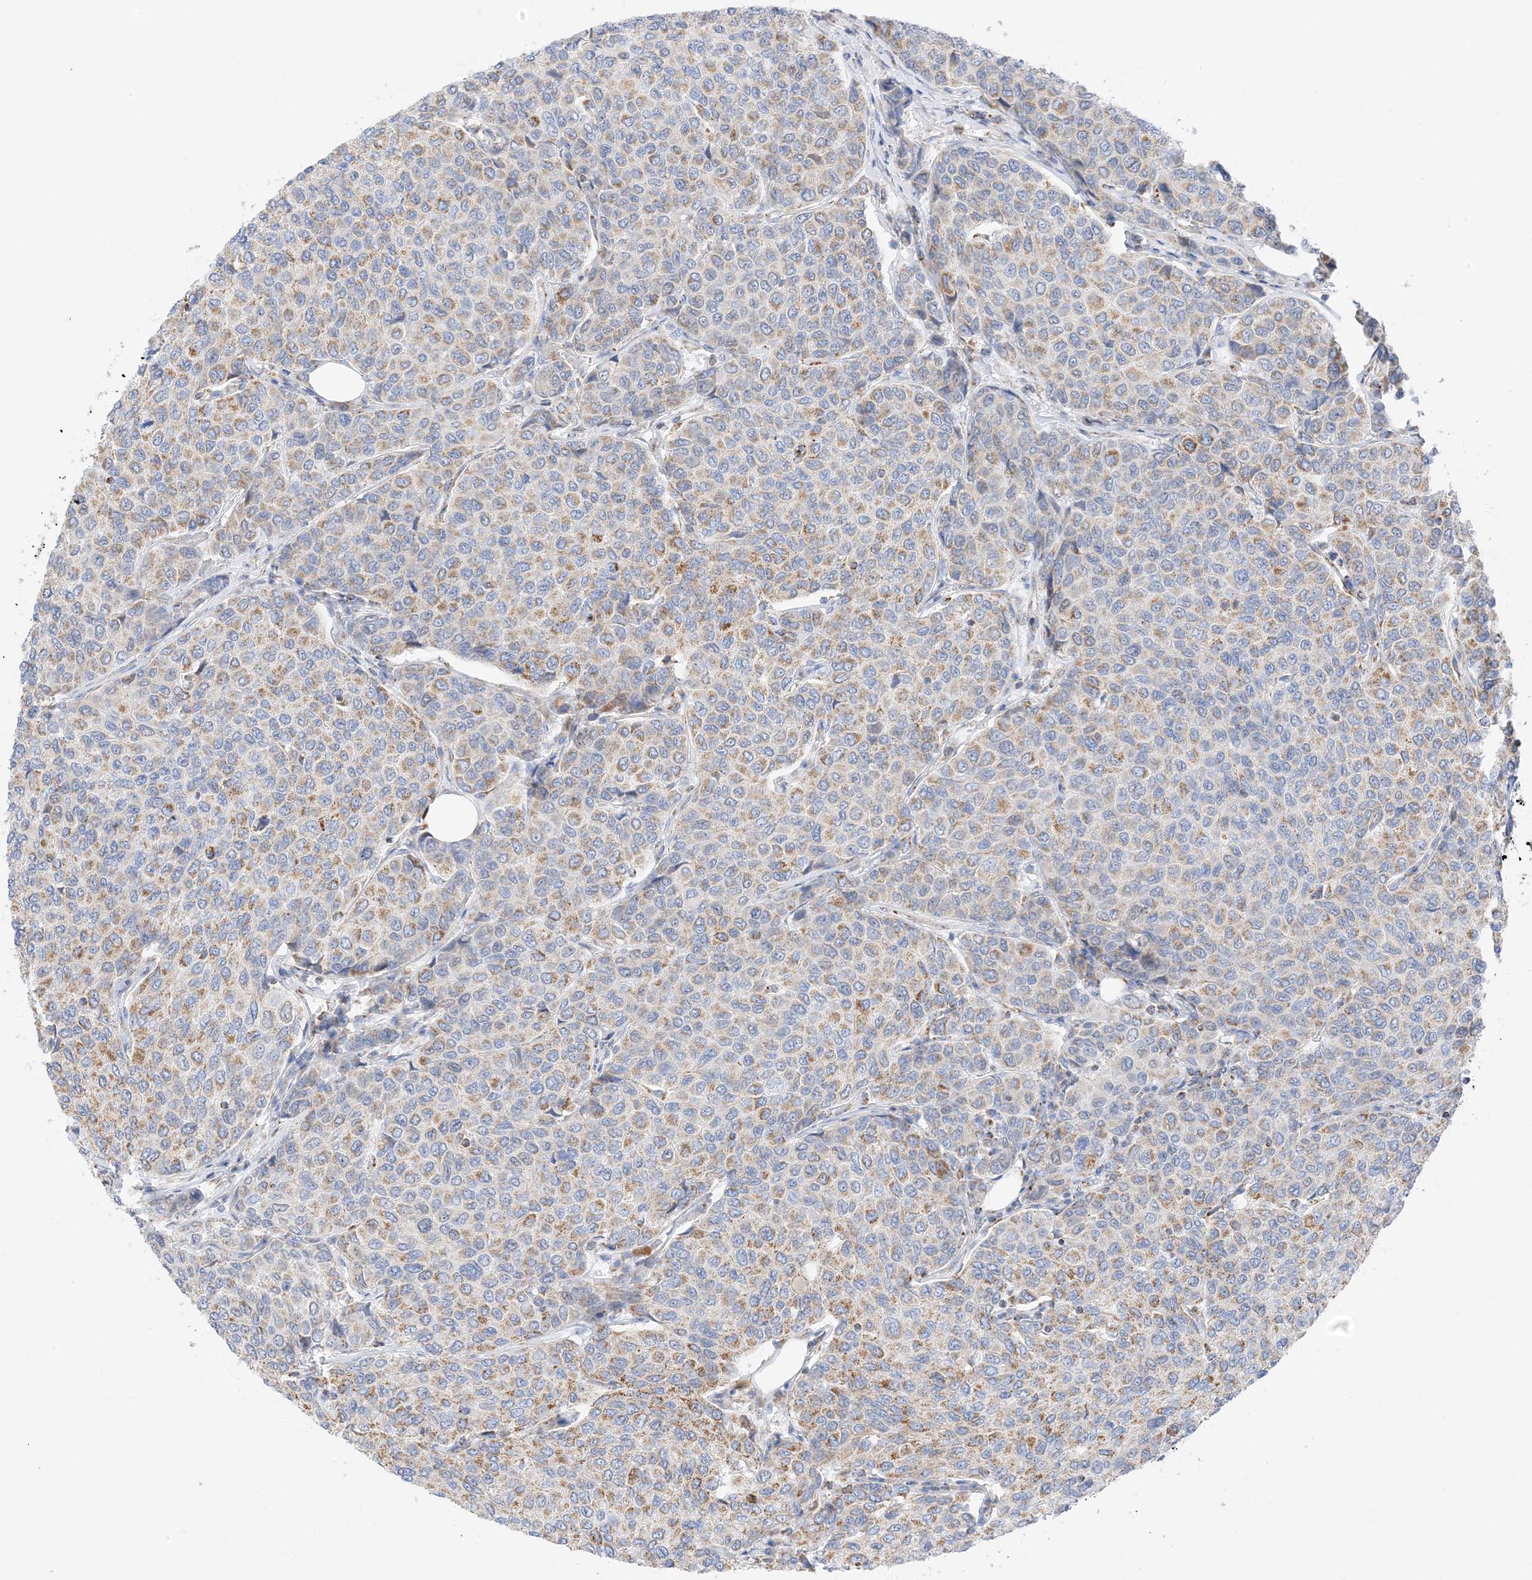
{"staining": {"intensity": "moderate", "quantity": ">75%", "location": "cytoplasmic/membranous"}, "tissue": "breast cancer", "cell_type": "Tumor cells", "image_type": "cancer", "snomed": [{"axis": "morphology", "description": "Duct carcinoma"}, {"axis": "topography", "description": "Breast"}], "caption": "IHC (DAB (3,3'-diaminobenzidine)) staining of breast intraductal carcinoma demonstrates moderate cytoplasmic/membranous protein positivity in about >75% of tumor cells.", "gene": "CAPN13", "patient": {"sex": "female", "age": 55}}